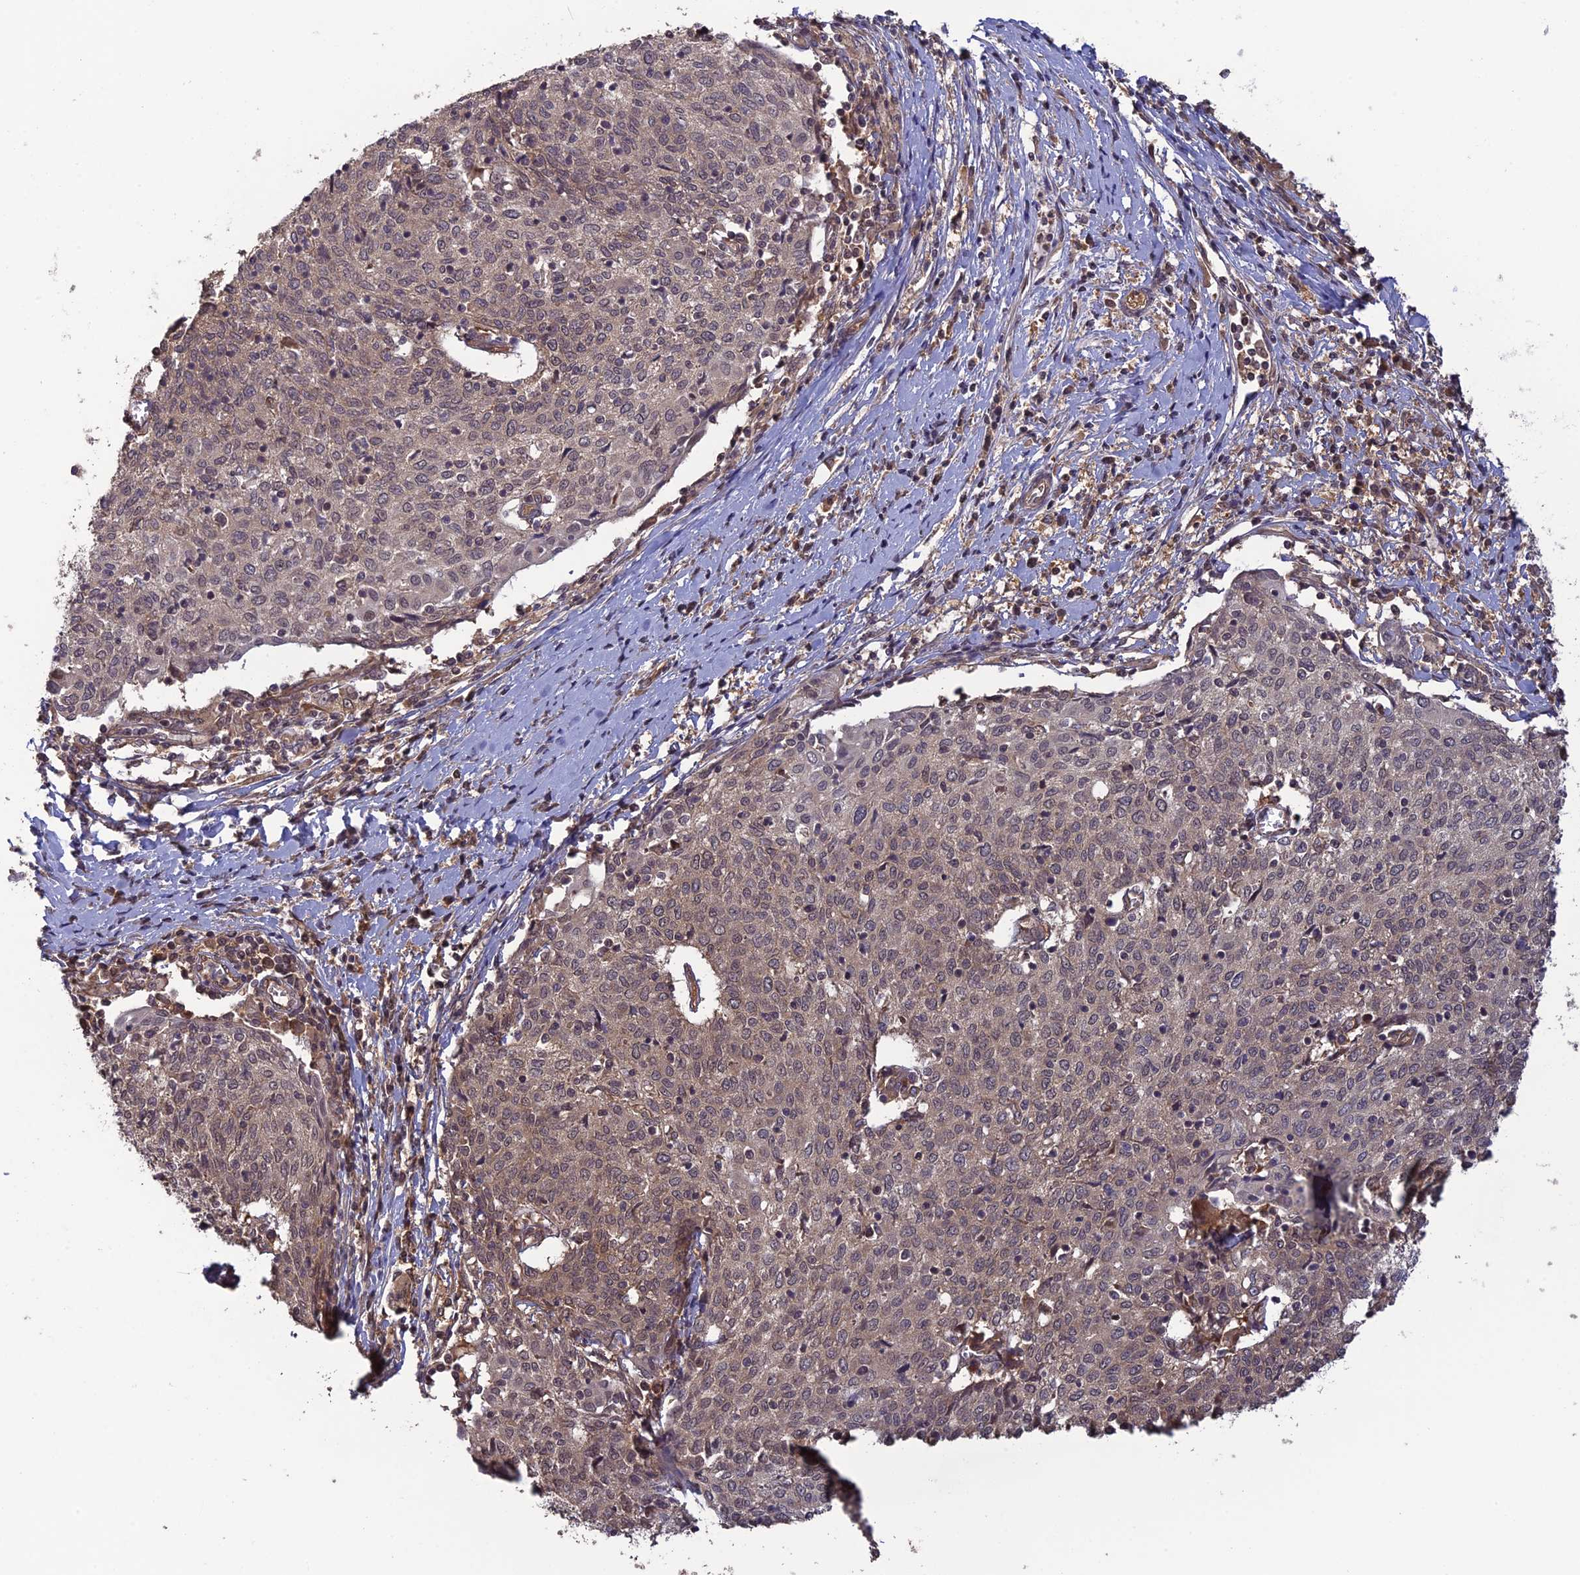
{"staining": {"intensity": "weak", "quantity": ">75%", "location": "cytoplasmic/membranous"}, "tissue": "cervical cancer", "cell_type": "Tumor cells", "image_type": "cancer", "snomed": [{"axis": "morphology", "description": "Squamous cell carcinoma, NOS"}, {"axis": "topography", "description": "Cervix"}], "caption": "The image shows staining of cervical cancer, revealing weak cytoplasmic/membranous protein expression (brown color) within tumor cells.", "gene": "LIN37", "patient": {"sex": "female", "age": 52}}